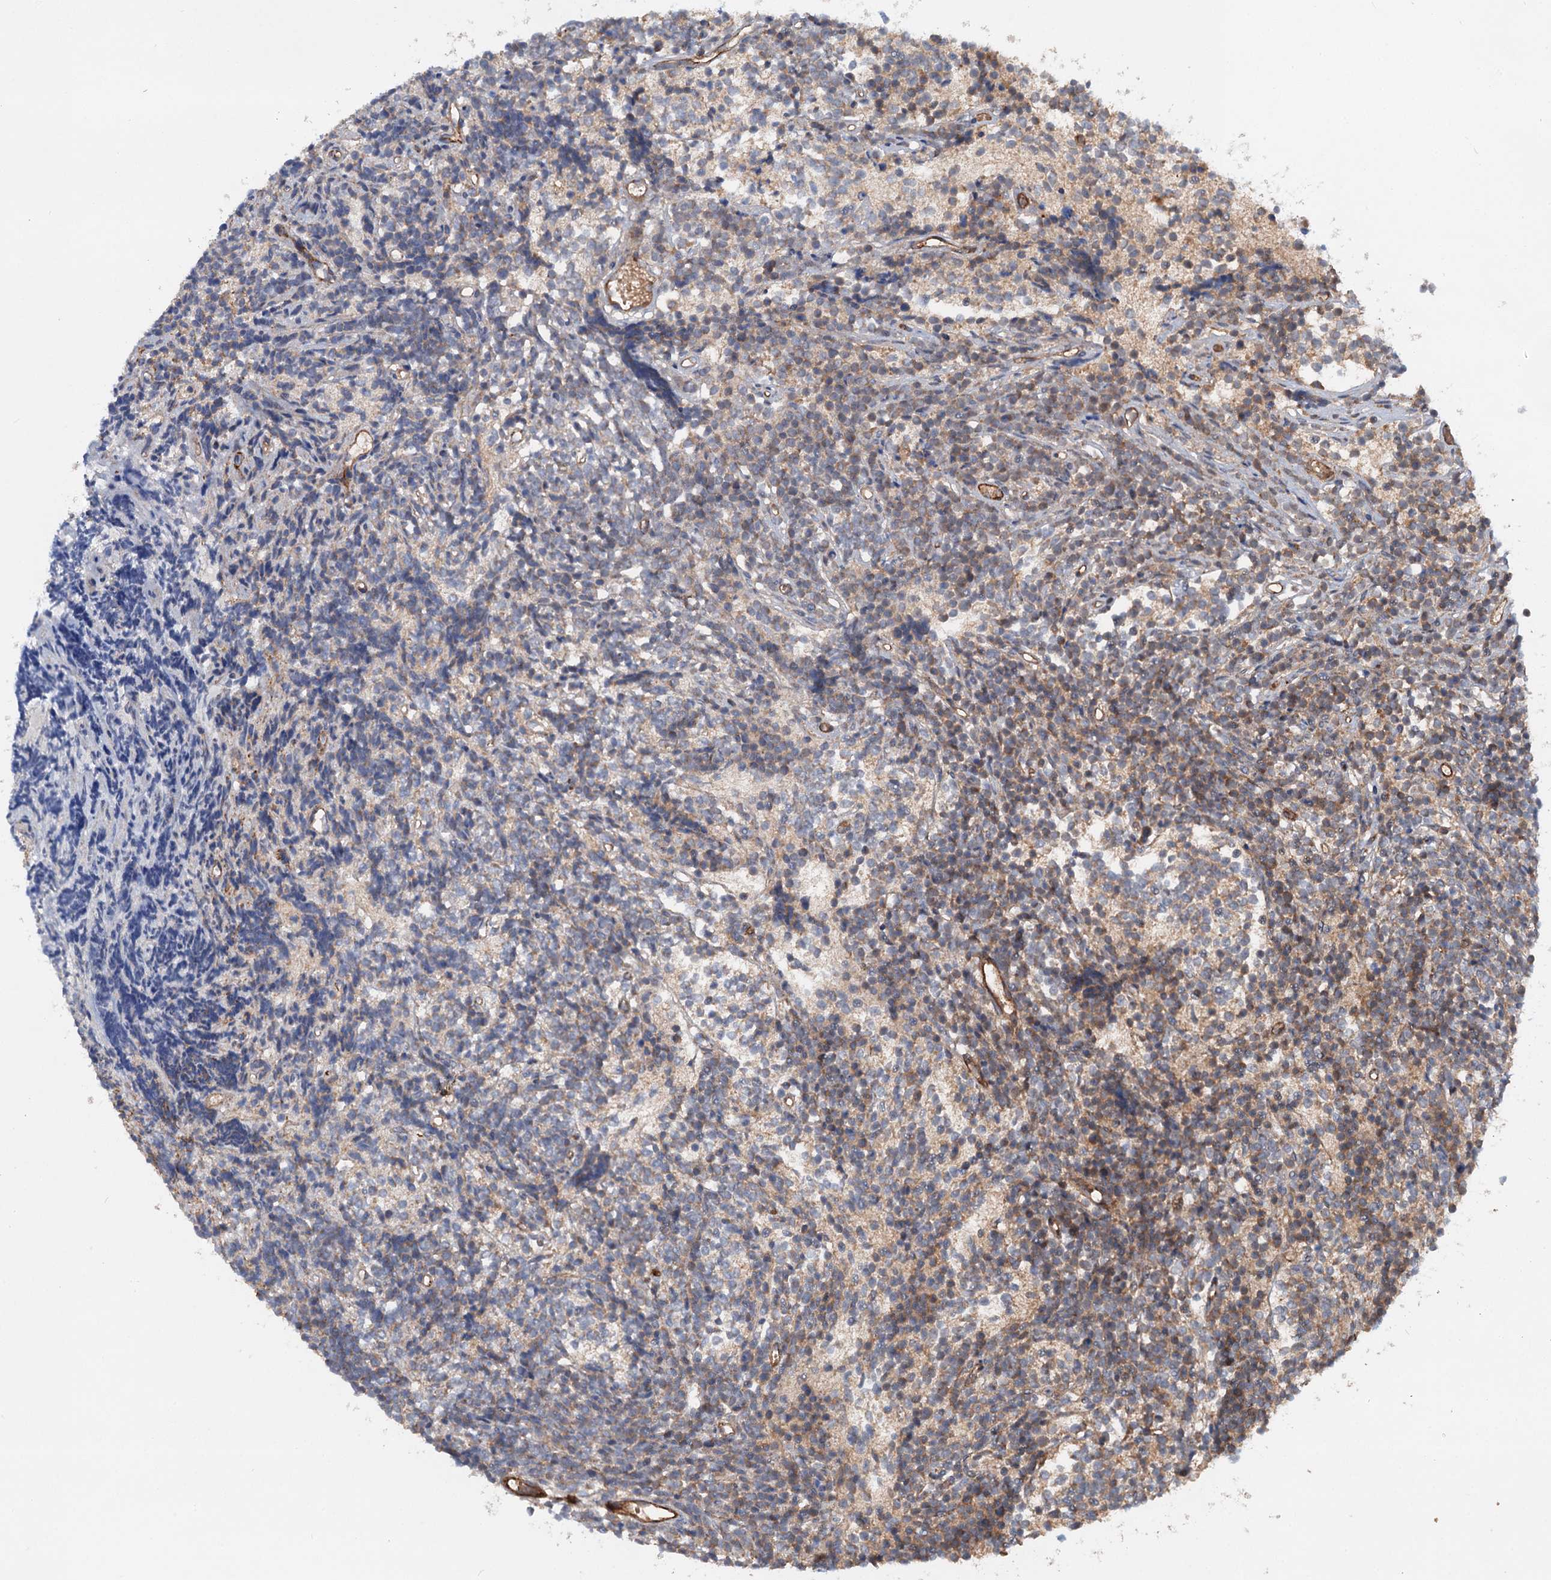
{"staining": {"intensity": "moderate", "quantity": "<25%", "location": "cytoplasmic/membranous"}, "tissue": "glioma", "cell_type": "Tumor cells", "image_type": "cancer", "snomed": [{"axis": "morphology", "description": "Glioma, malignant, Low grade"}, {"axis": "topography", "description": "Brain"}], "caption": "Immunohistochemistry staining of malignant glioma (low-grade), which reveals low levels of moderate cytoplasmic/membranous positivity in approximately <25% of tumor cells indicating moderate cytoplasmic/membranous protein staining. The staining was performed using DAB (3,3'-diaminobenzidine) (brown) for protein detection and nuclei were counterstained in hematoxylin (blue).", "gene": "ADGRG4", "patient": {"sex": "female", "age": 1}}